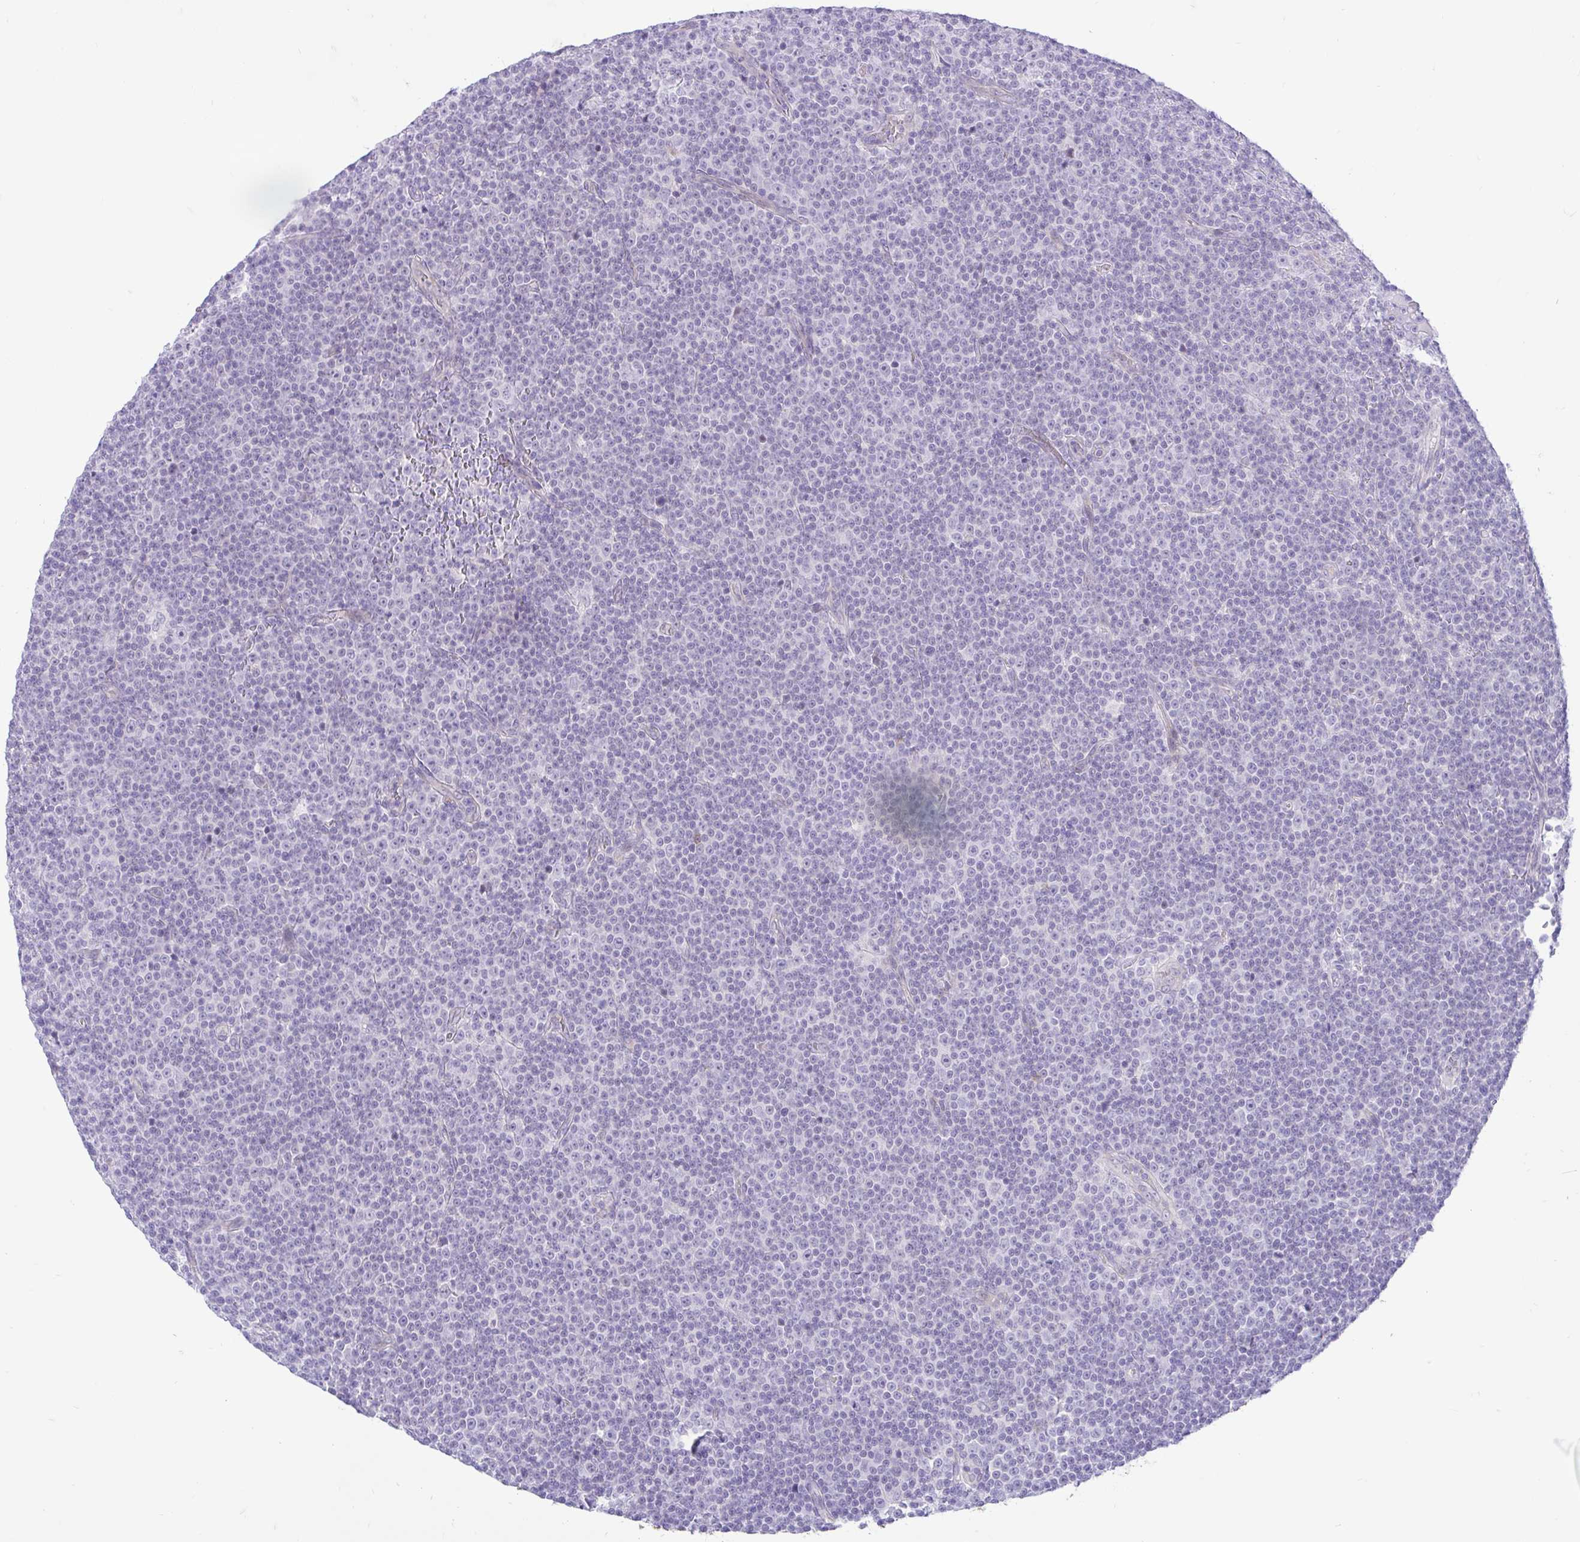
{"staining": {"intensity": "negative", "quantity": "none", "location": "none"}, "tissue": "lymphoma", "cell_type": "Tumor cells", "image_type": "cancer", "snomed": [{"axis": "morphology", "description": "Malignant lymphoma, non-Hodgkin's type, Low grade"}, {"axis": "topography", "description": "Lymph node"}], "caption": "This is an IHC micrograph of malignant lymphoma, non-Hodgkin's type (low-grade). There is no expression in tumor cells.", "gene": "ZNF101", "patient": {"sex": "female", "age": 67}}